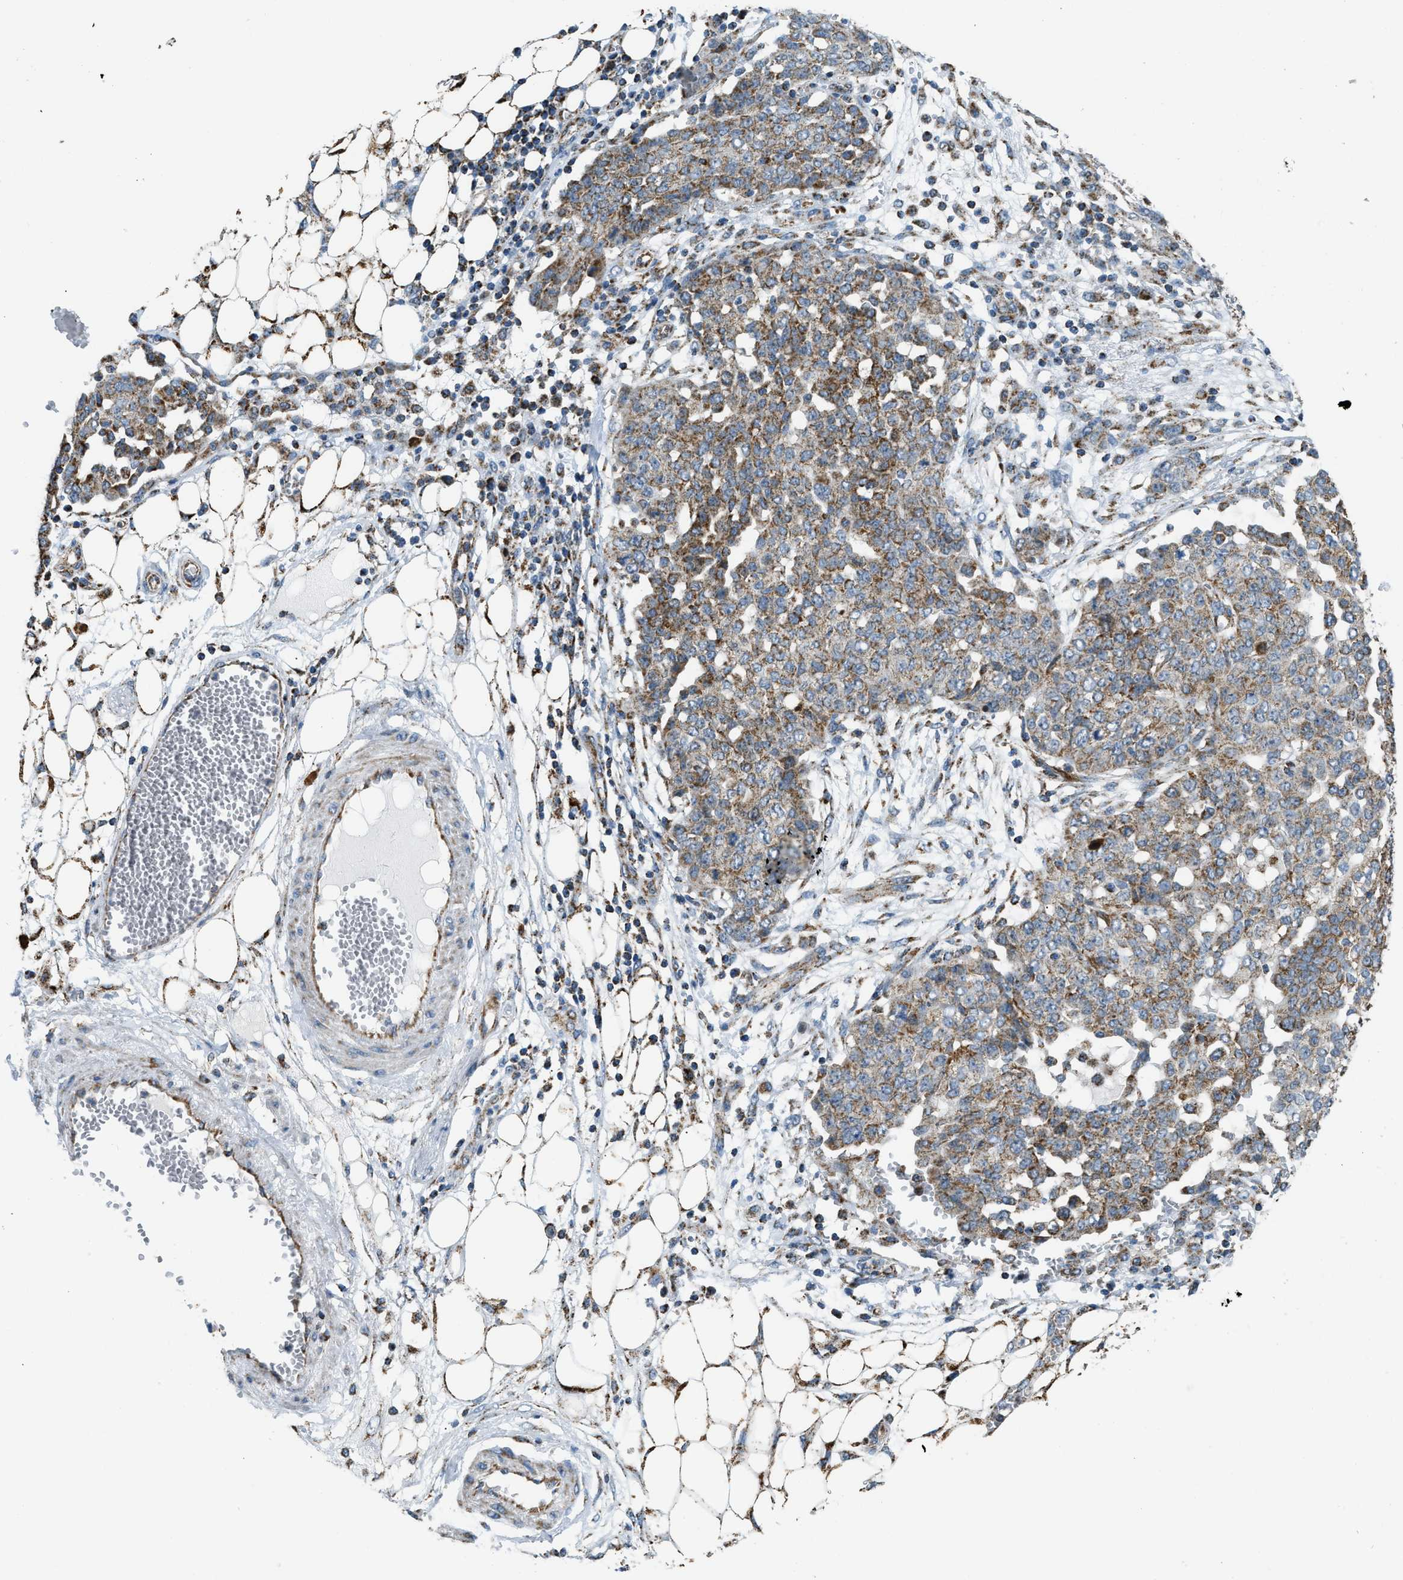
{"staining": {"intensity": "weak", "quantity": "25%-75%", "location": "cytoplasmic/membranous"}, "tissue": "ovarian cancer", "cell_type": "Tumor cells", "image_type": "cancer", "snomed": [{"axis": "morphology", "description": "Cystadenocarcinoma, serous, NOS"}, {"axis": "topography", "description": "Soft tissue"}, {"axis": "topography", "description": "Ovary"}], "caption": "Weak cytoplasmic/membranous staining for a protein is seen in approximately 25%-75% of tumor cells of serous cystadenocarcinoma (ovarian) using IHC.", "gene": "ETFB", "patient": {"sex": "female", "age": 57}}